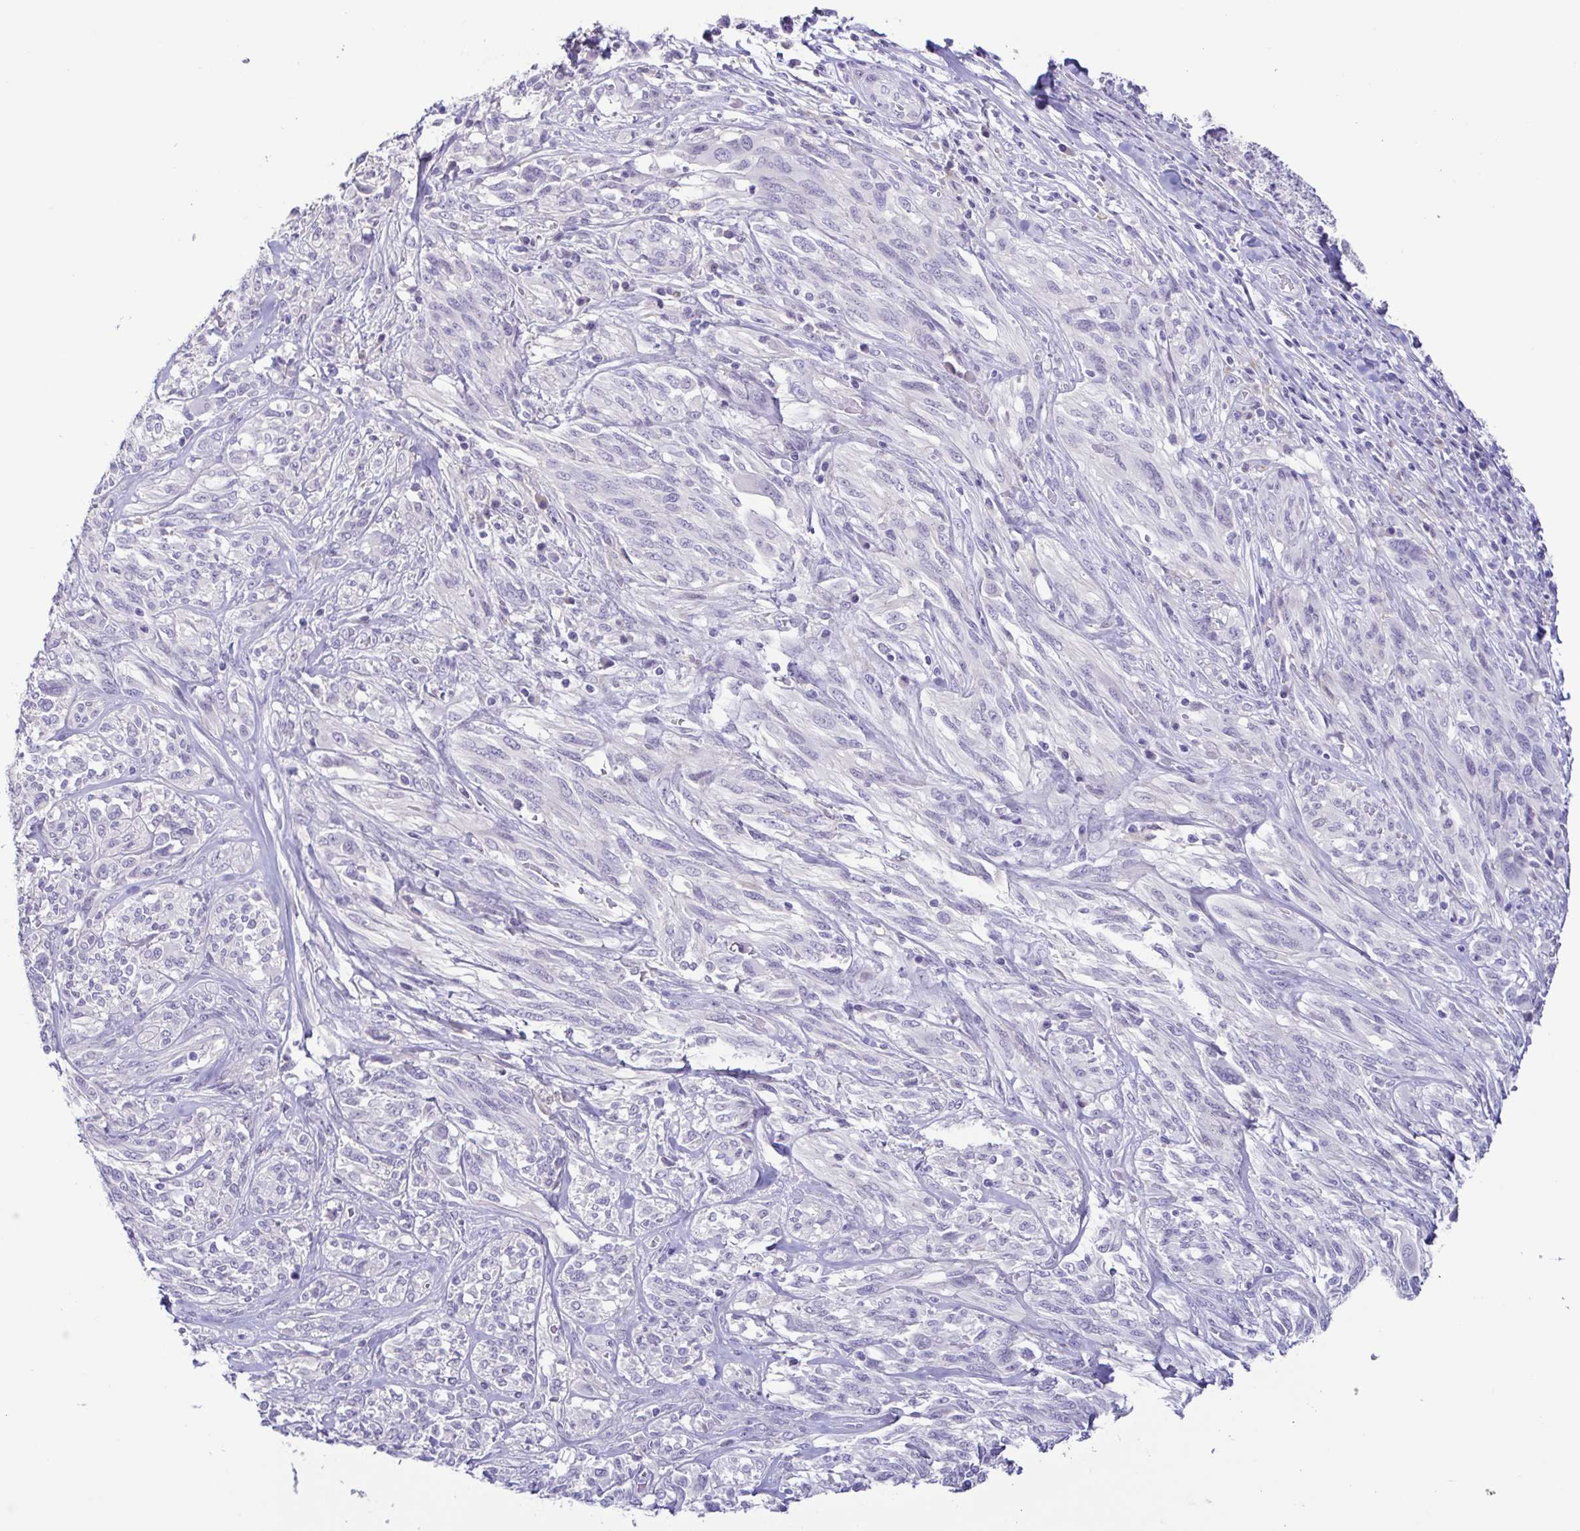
{"staining": {"intensity": "negative", "quantity": "none", "location": "none"}, "tissue": "melanoma", "cell_type": "Tumor cells", "image_type": "cancer", "snomed": [{"axis": "morphology", "description": "Malignant melanoma, NOS"}, {"axis": "topography", "description": "Skin"}], "caption": "There is no significant expression in tumor cells of malignant melanoma.", "gene": "TERT", "patient": {"sex": "female", "age": 91}}